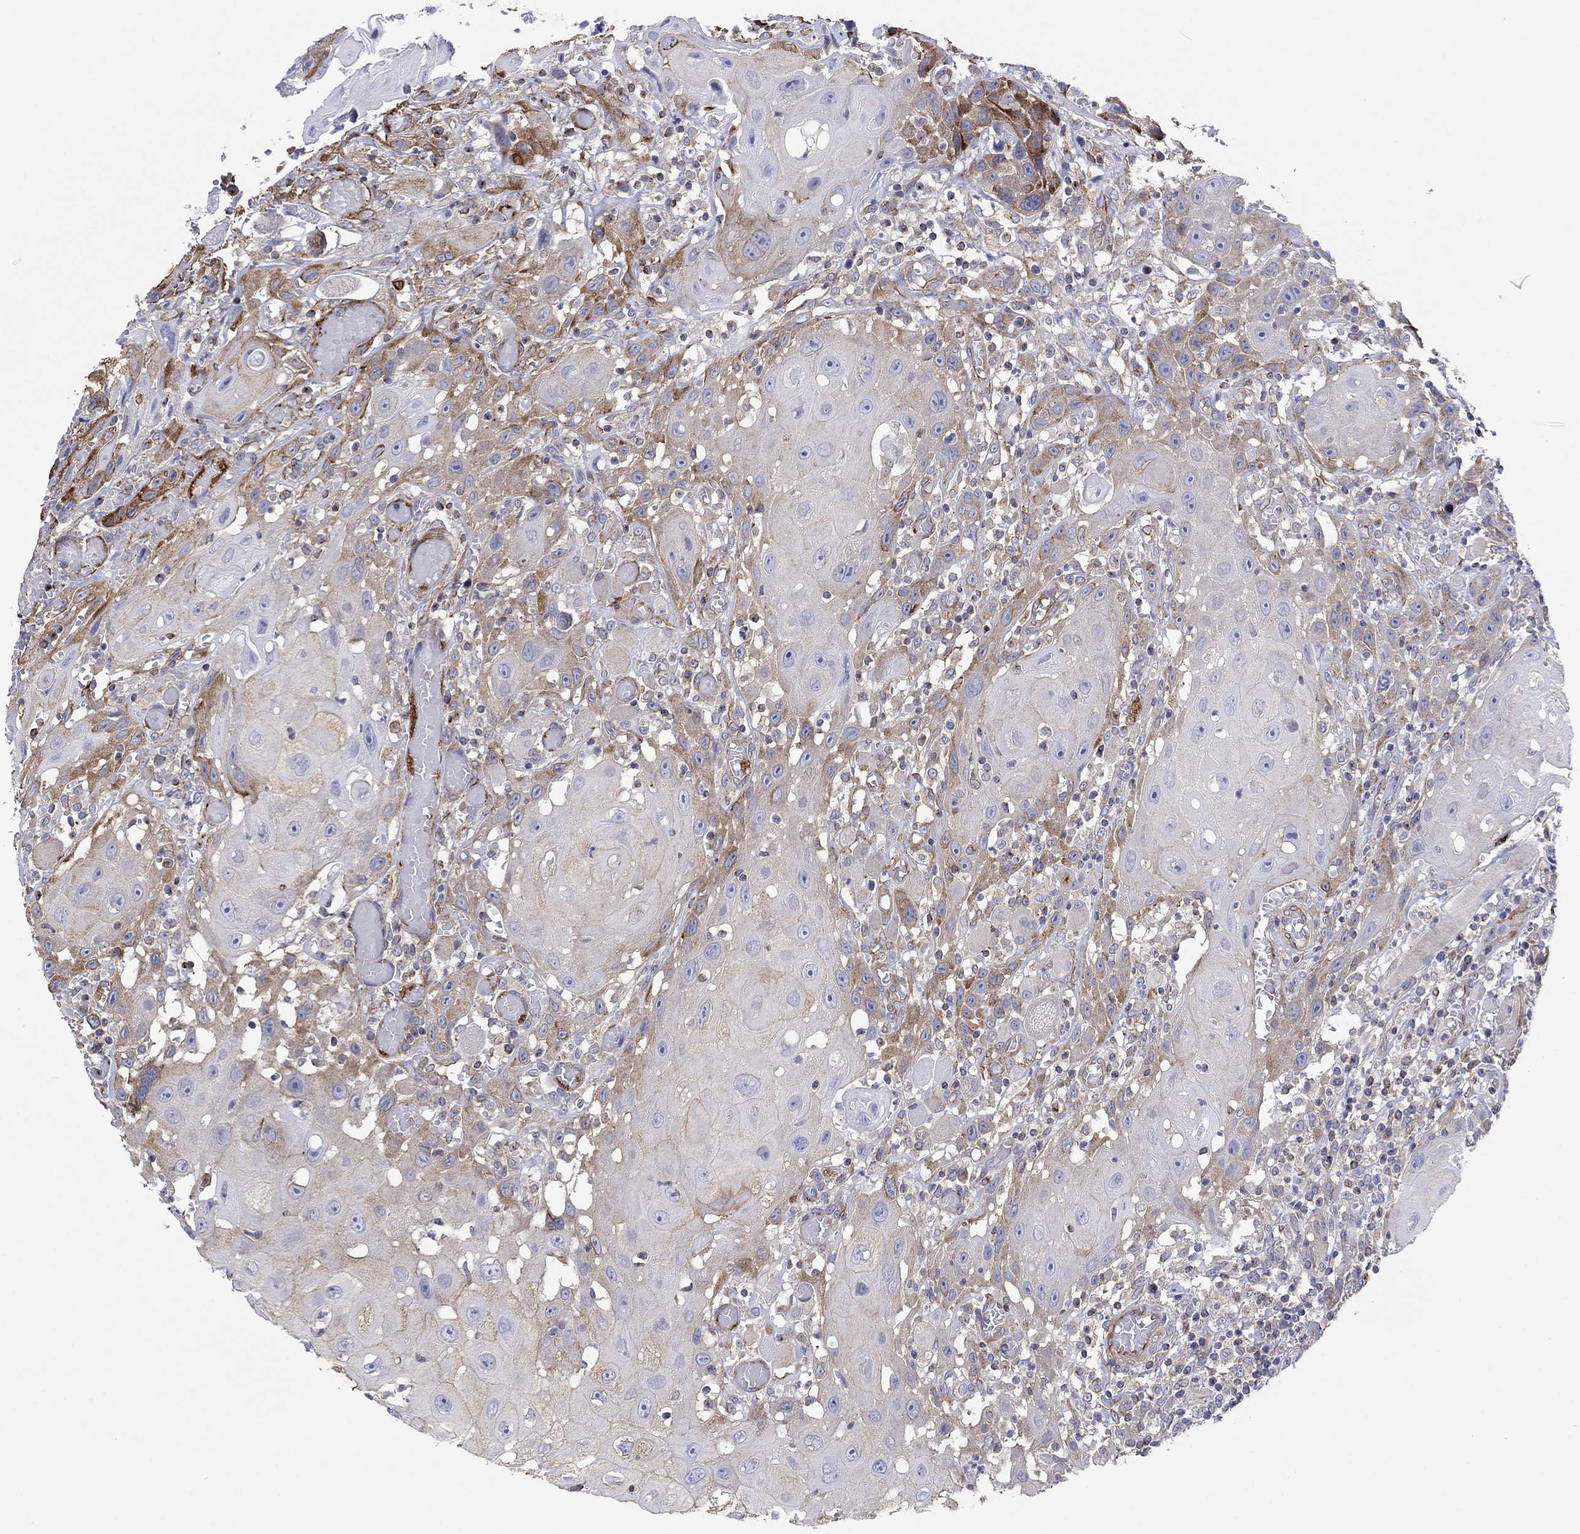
{"staining": {"intensity": "weak", "quantity": "25%-75%", "location": "cytoplasmic/membranous"}, "tissue": "head and neck cancer", "cell_type": "Tumor cells", "image_type": "cancer", "snomed": [{"axis": "morphology", "description": "Normal tissue, NOS"}, {"axis": "morphology", "description": "Squamous cell carcinoma, NOS"}, {"axis": "topography", "description": "Oral tissue"}, {"axis": "topography", "description": "Head-Neck"}], "caption": "This photomicrograph displays immunohistochemistry staining of squamous cell carcinoma (head and neck), with low weak cytoplasmic/membranous staining in approximately 25%-75% of tumor cells.", "gene": "TPRN", "patient": {"sex": "male", "age": 71}}